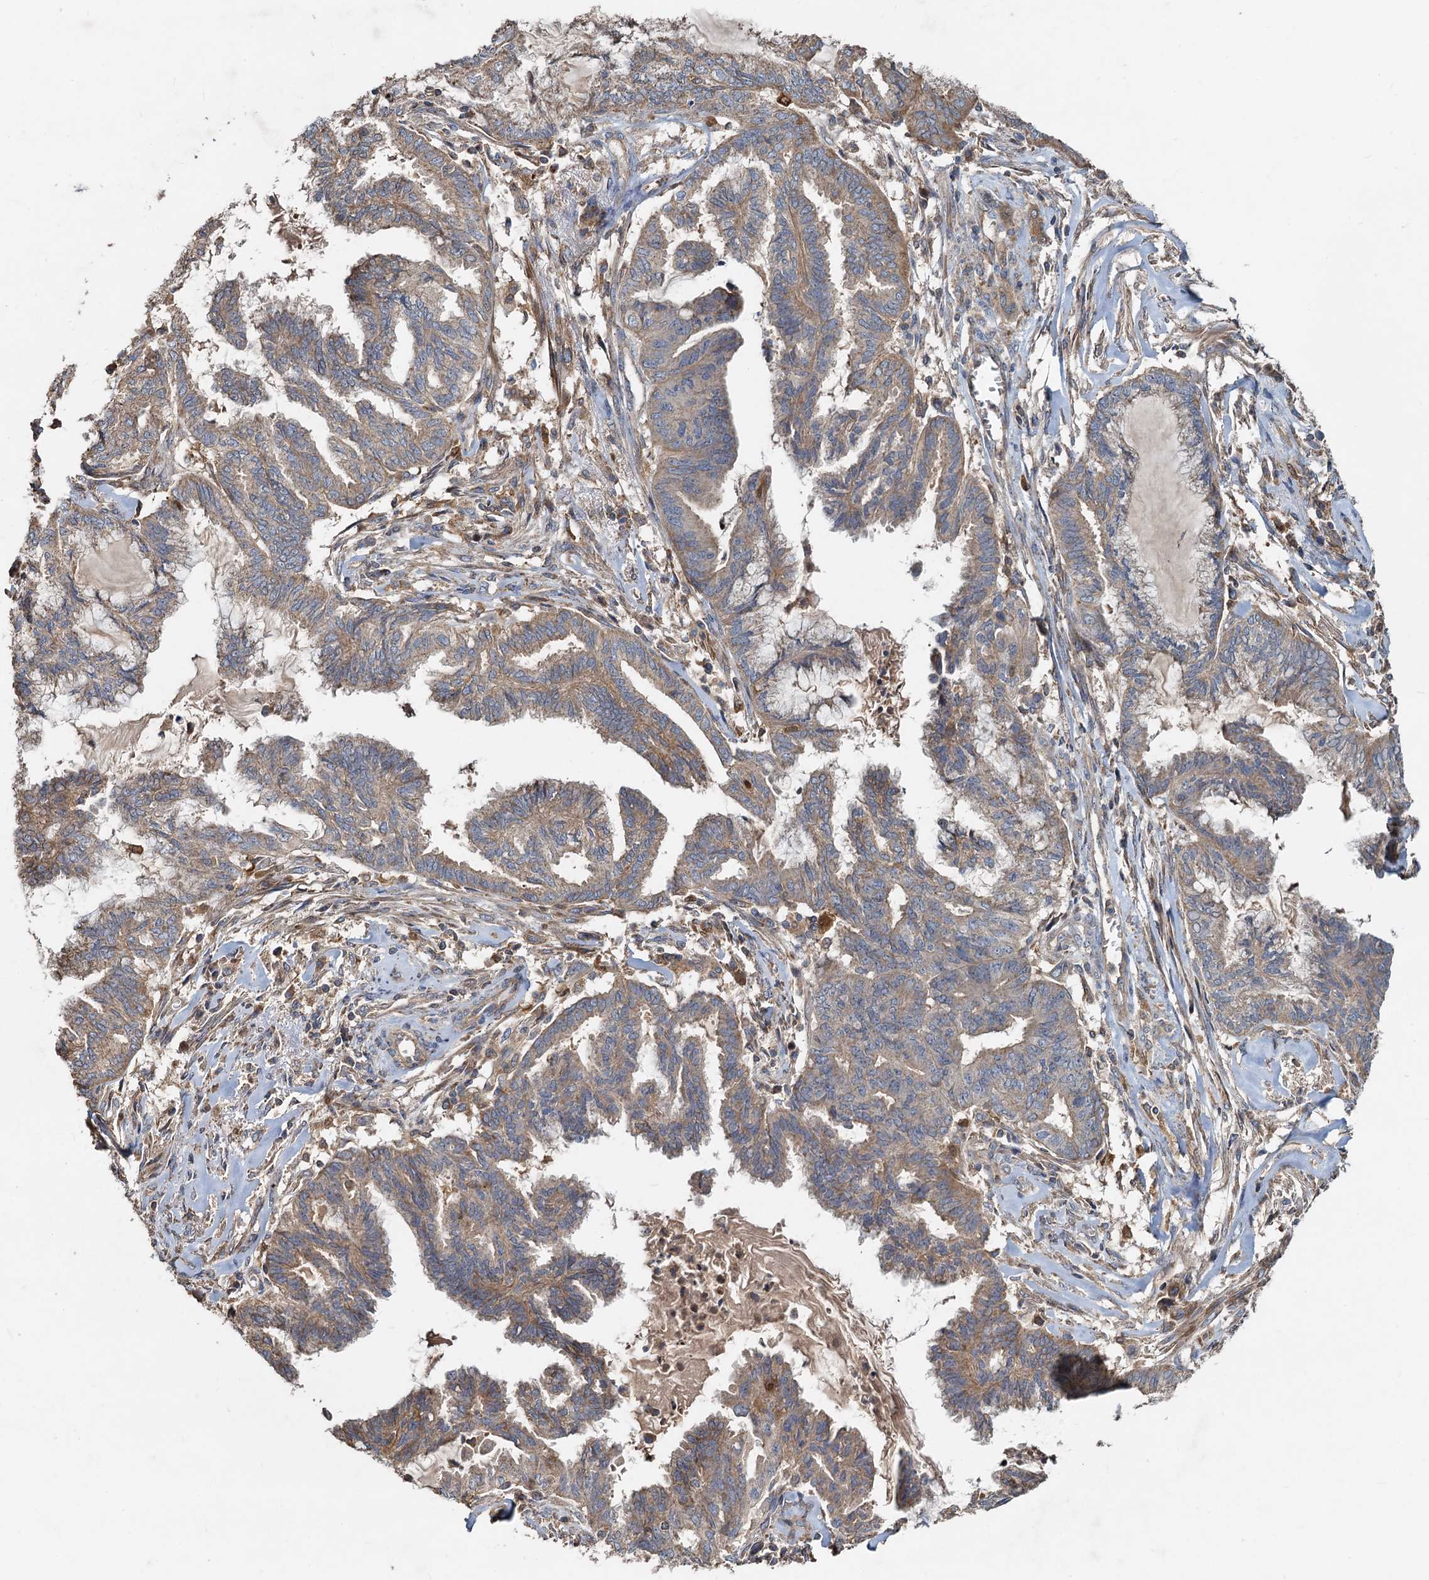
{"staining": {"intensity": "moderate", "quantity": ">75%", "location": "cytoplasmic/membranous"}, "tissue": "endometrial cancer", "cell_type": "Tumor cells", "image_type": "cancer", "snomed": [{"axis": "morphology", "description": "Adenocarcinoma, NOS"}, {"axis": "topography", "description": "Endometrium"}], "caption": "Immunohistochemistry histopathology image of endometrial adenocarcinoma stained for a protein (brown), which demonstrates medium levels of moderate cytoplasmic/membranous expression in about >75% of tumor cells.", "gene": "SDS", "patient": {"sex": "female", "age": 86}}